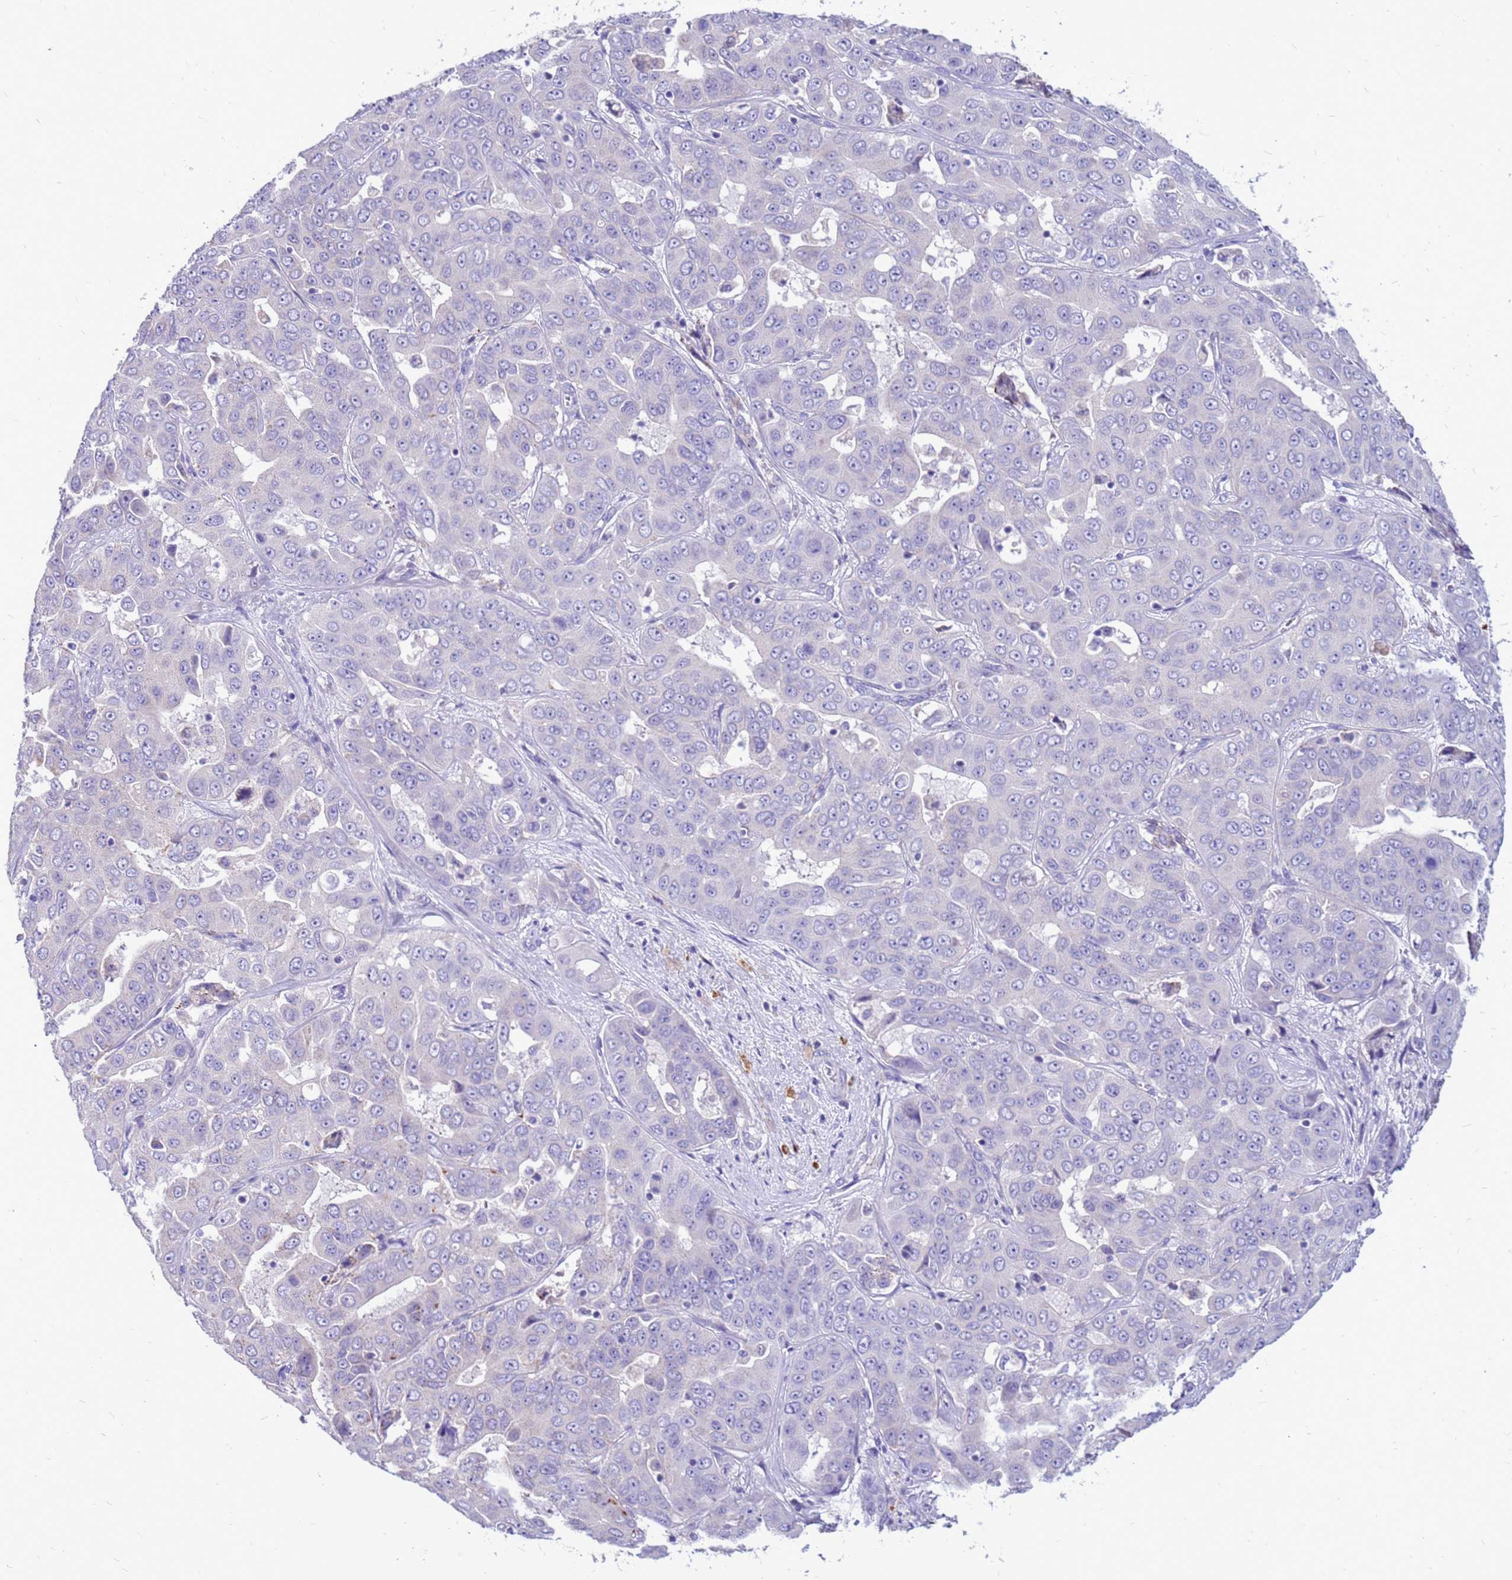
{"staining": {"intensity": "negative", "quantity": "none", "location": "none"}, "tissue": "liver cancer", "cell_type": "Tumor cells", "image_type": "cancer", "snomed": [{"axis": "morphology", "description": "Cholangiocarcinoma"}, {"axis": "topography", "description": "Liver"}], "caption": "Immunohistochemical staining of liver cancer shows no significant expression in tumor cells.", "gene": "PDE10A", "patient": {"sex": "female", "age": 52}}